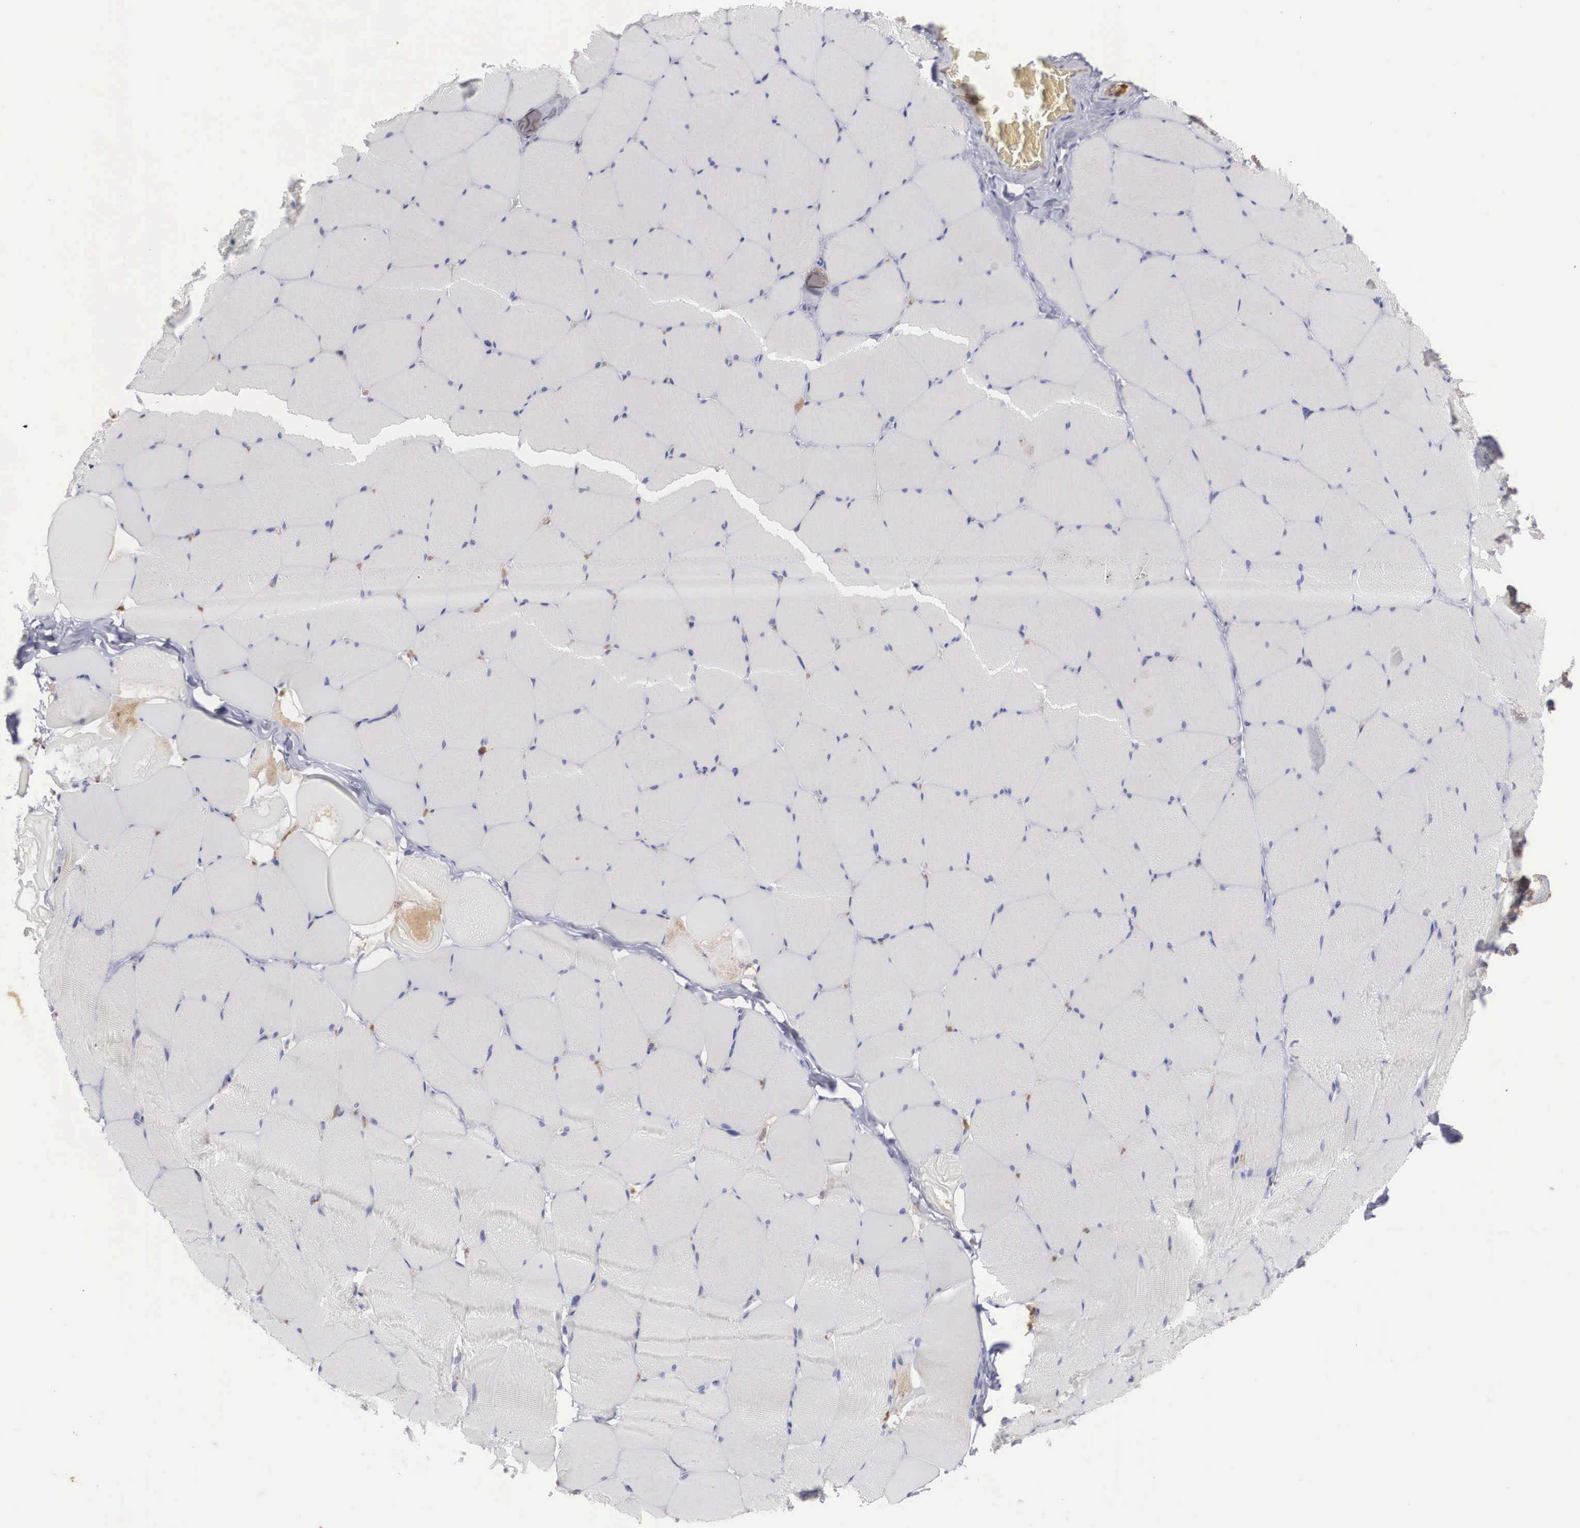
{"staining": {"intensity": "weak", "quantity": "<25%", "location": "cytoplasmic/membranous"}, "tissue": "skeletal muscle", "cell_type": "Myocytes", "image_type": "normal", "snomed": [{"axis": "morphology", "description": "Normal tissue, NOS"}, {"axis": "topography", "description": "Skeletal muscle"}, {"axis": "topography", "description": "Salivary gland"}], "caption": "Immunohistochemical staining of unremarkable skeletal muscle shows no significant expression in myocytes.", "gene": "RBPJ", "patient": {"sex": "male", "age": 62}}